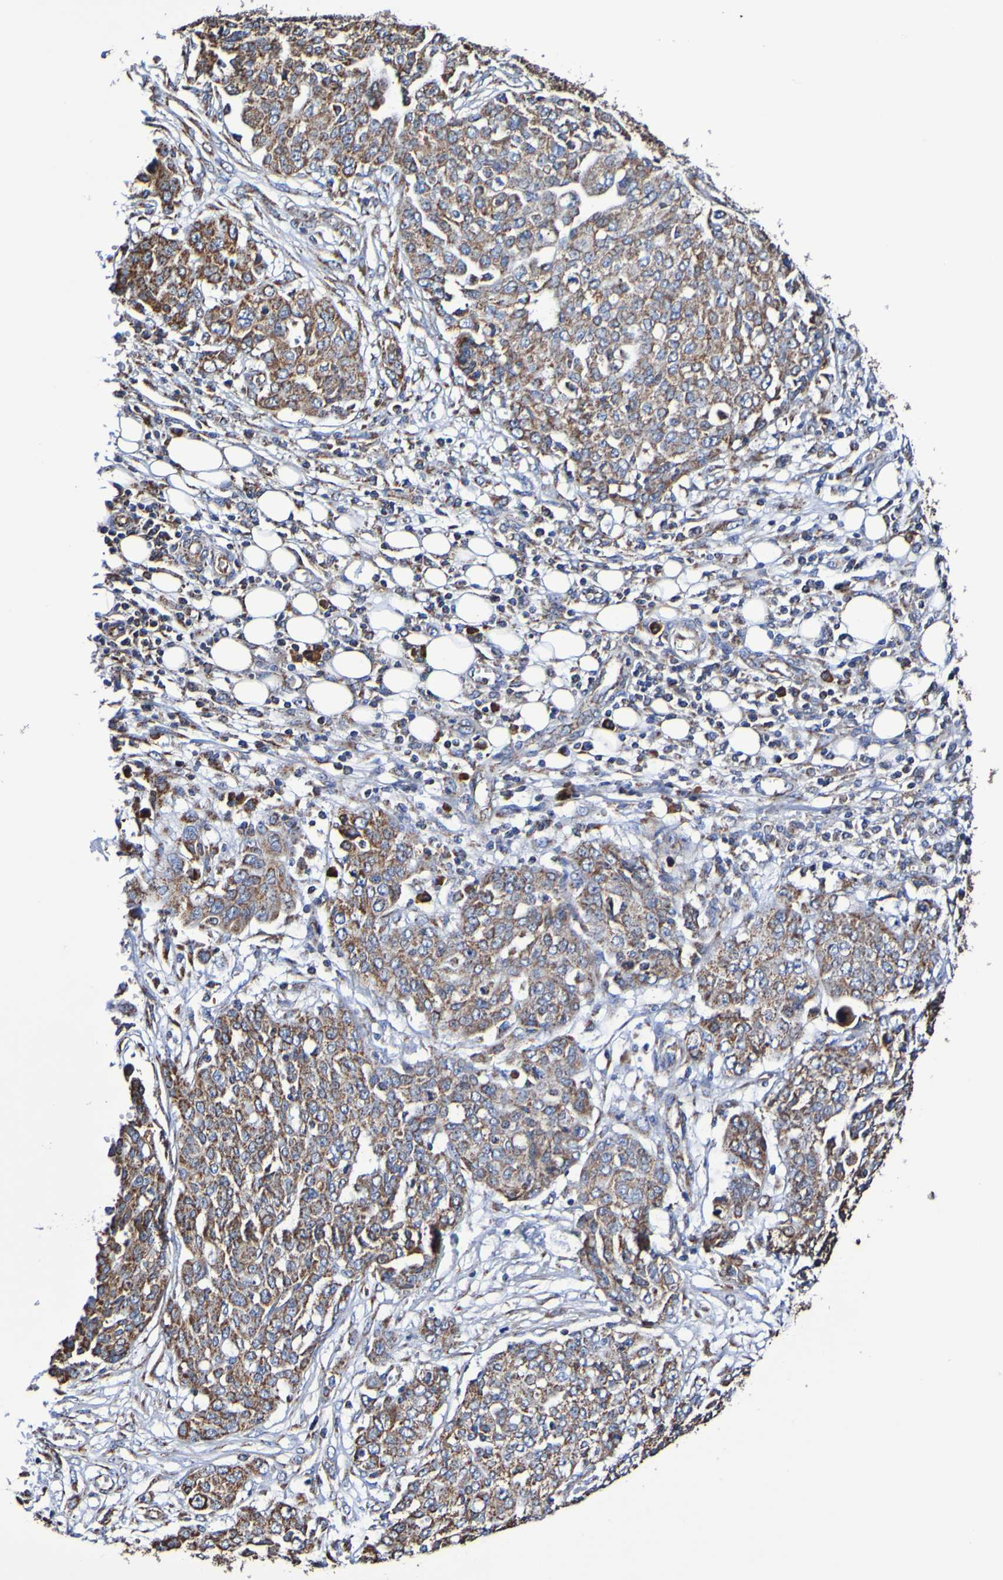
{"staining": {"intensity": "moderate", "quantity": ">75%", "location": "cytoplasmic/membranous"}, "tissue": "ovarian cancer", "cell_type": "Tumor cells", "image_type": "cancer", "snomed": [{"axis": "morphology", "description": "Cystadenocarcinoma, serous, NOS"}, {"axis": "topography", "description": "Soft tissue"}, {"axis": "topography", "description": "Ovary"}], "caption": "This photomicrograph demonstrates immunohistochemistry staining of human ovarian serous cystadenocarcinoma, with medium moderate cytoplasmic/membranous staining in about >75% of tumor cells.", "gene": "IL18R1", "patient": {"sex": "female", "age": 57}}